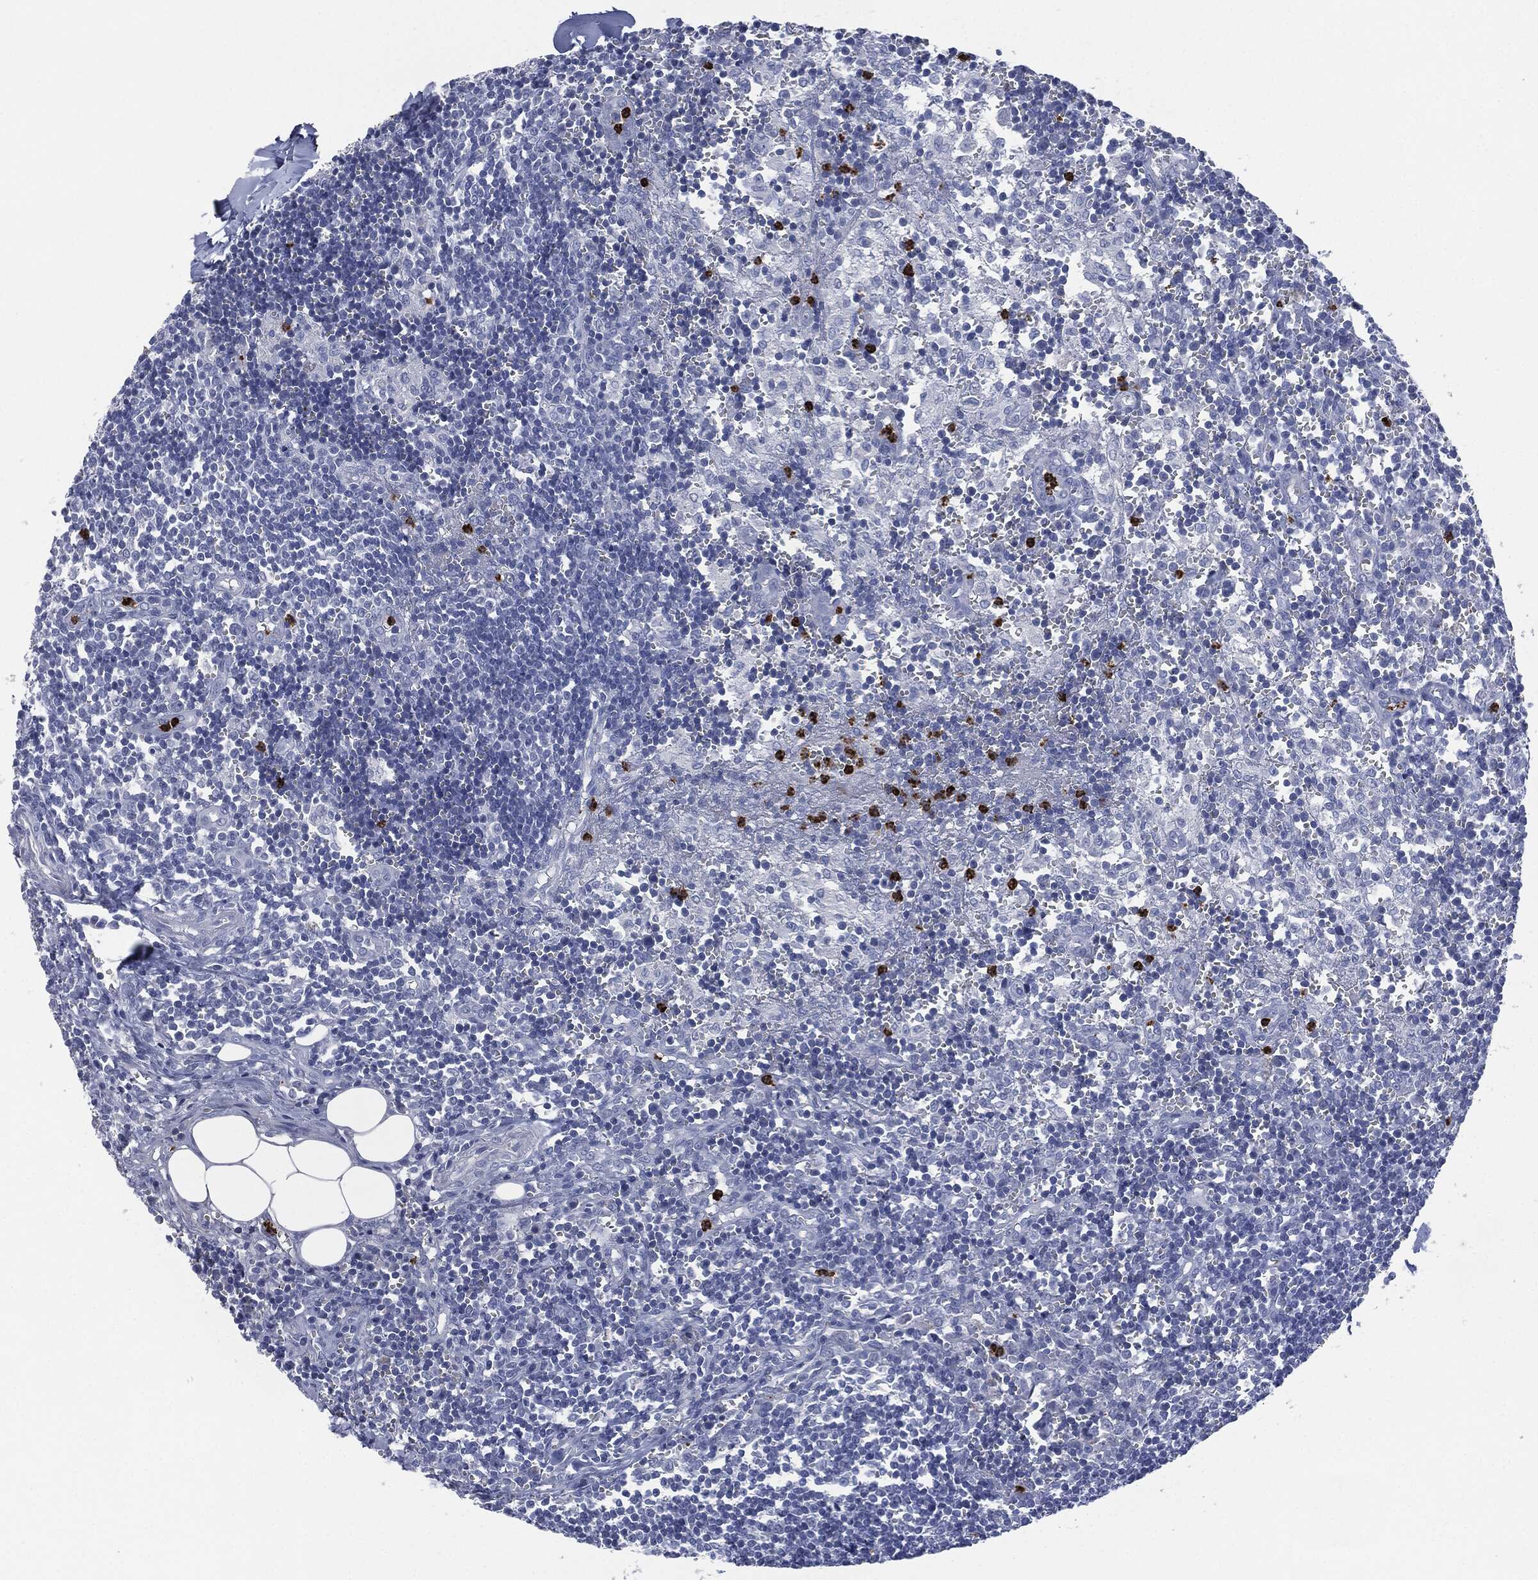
{"staining": {"intensity": "strong", "quantity": "<25%", "location": "cytoplasmic/membranous"}, "tissue": "lymph node", "cell_type": "Non-germinal center cells", "image_type": "normal", "snomed": [{"axis": "morphology", "description": "Normal tissue, NOS"}, {"axis": "topography", "description": "Lymph node"}, {"axis": "topography", "description": "Salivary gland"}], "caption": "Protein positivity by IHC demonstrates strong cytoplasmic/membranous staining in about <25% of non-germinal center cells in unremarkable lymph node. Nuclei are stained in blue.", "gene": "CEACAM8", "patient": {"sex": "male", "age": 78}}